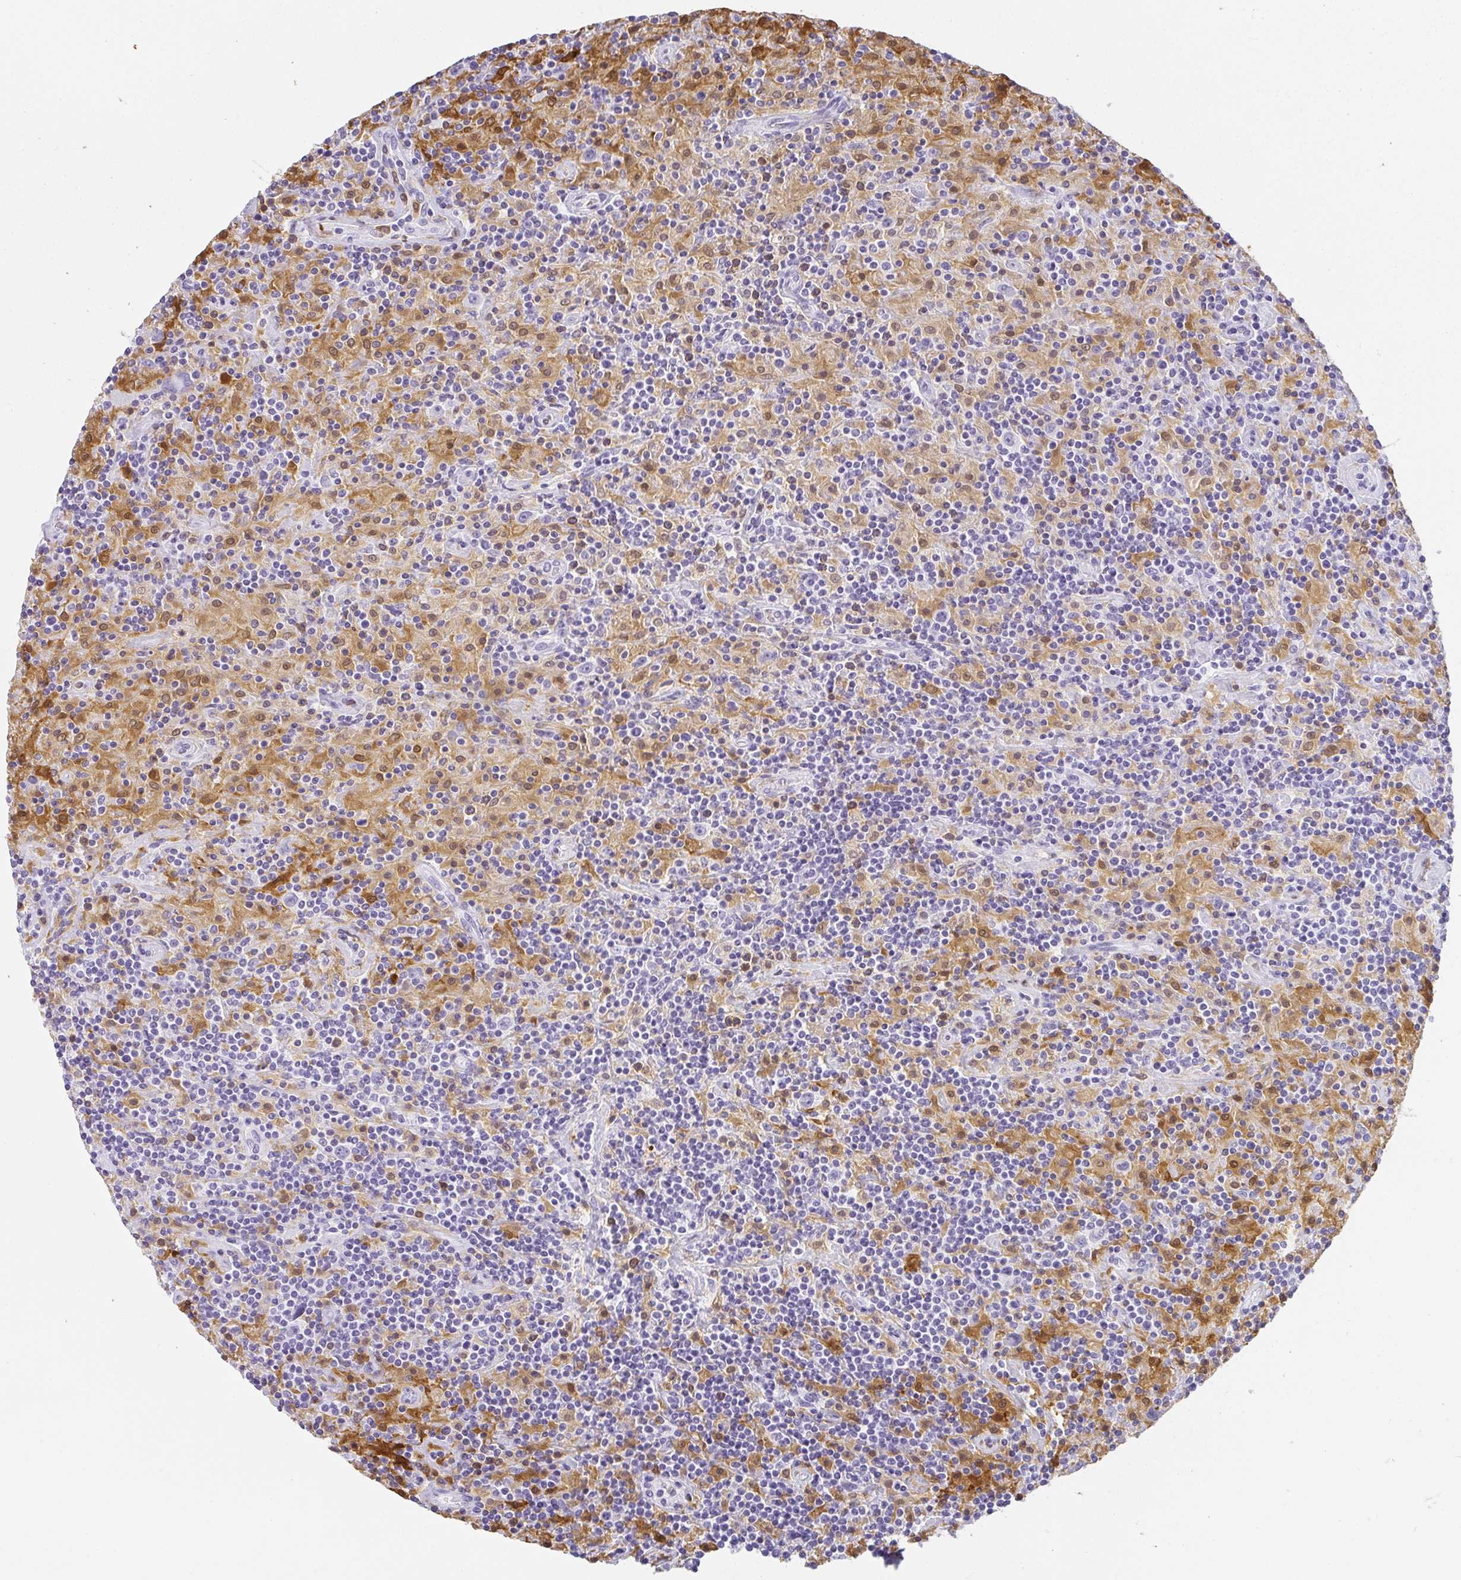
{"staining": {"intensity": "negative", "quantity": "none", "location": "none"}, "tissue": "lymphoma", "cell_type": "Tumor cells", "image_type": "cancer", "snomed": [{"axis": "morphology", "description": "Hodgkin's disease, NOS"}, {"axis": "topography", "description": "Lymph node"}], "caption": "IHC of lymphoma reveals no expression in tumor cells.", "gene": "HK3", "patient": {"sex": "male", "age": 70}}